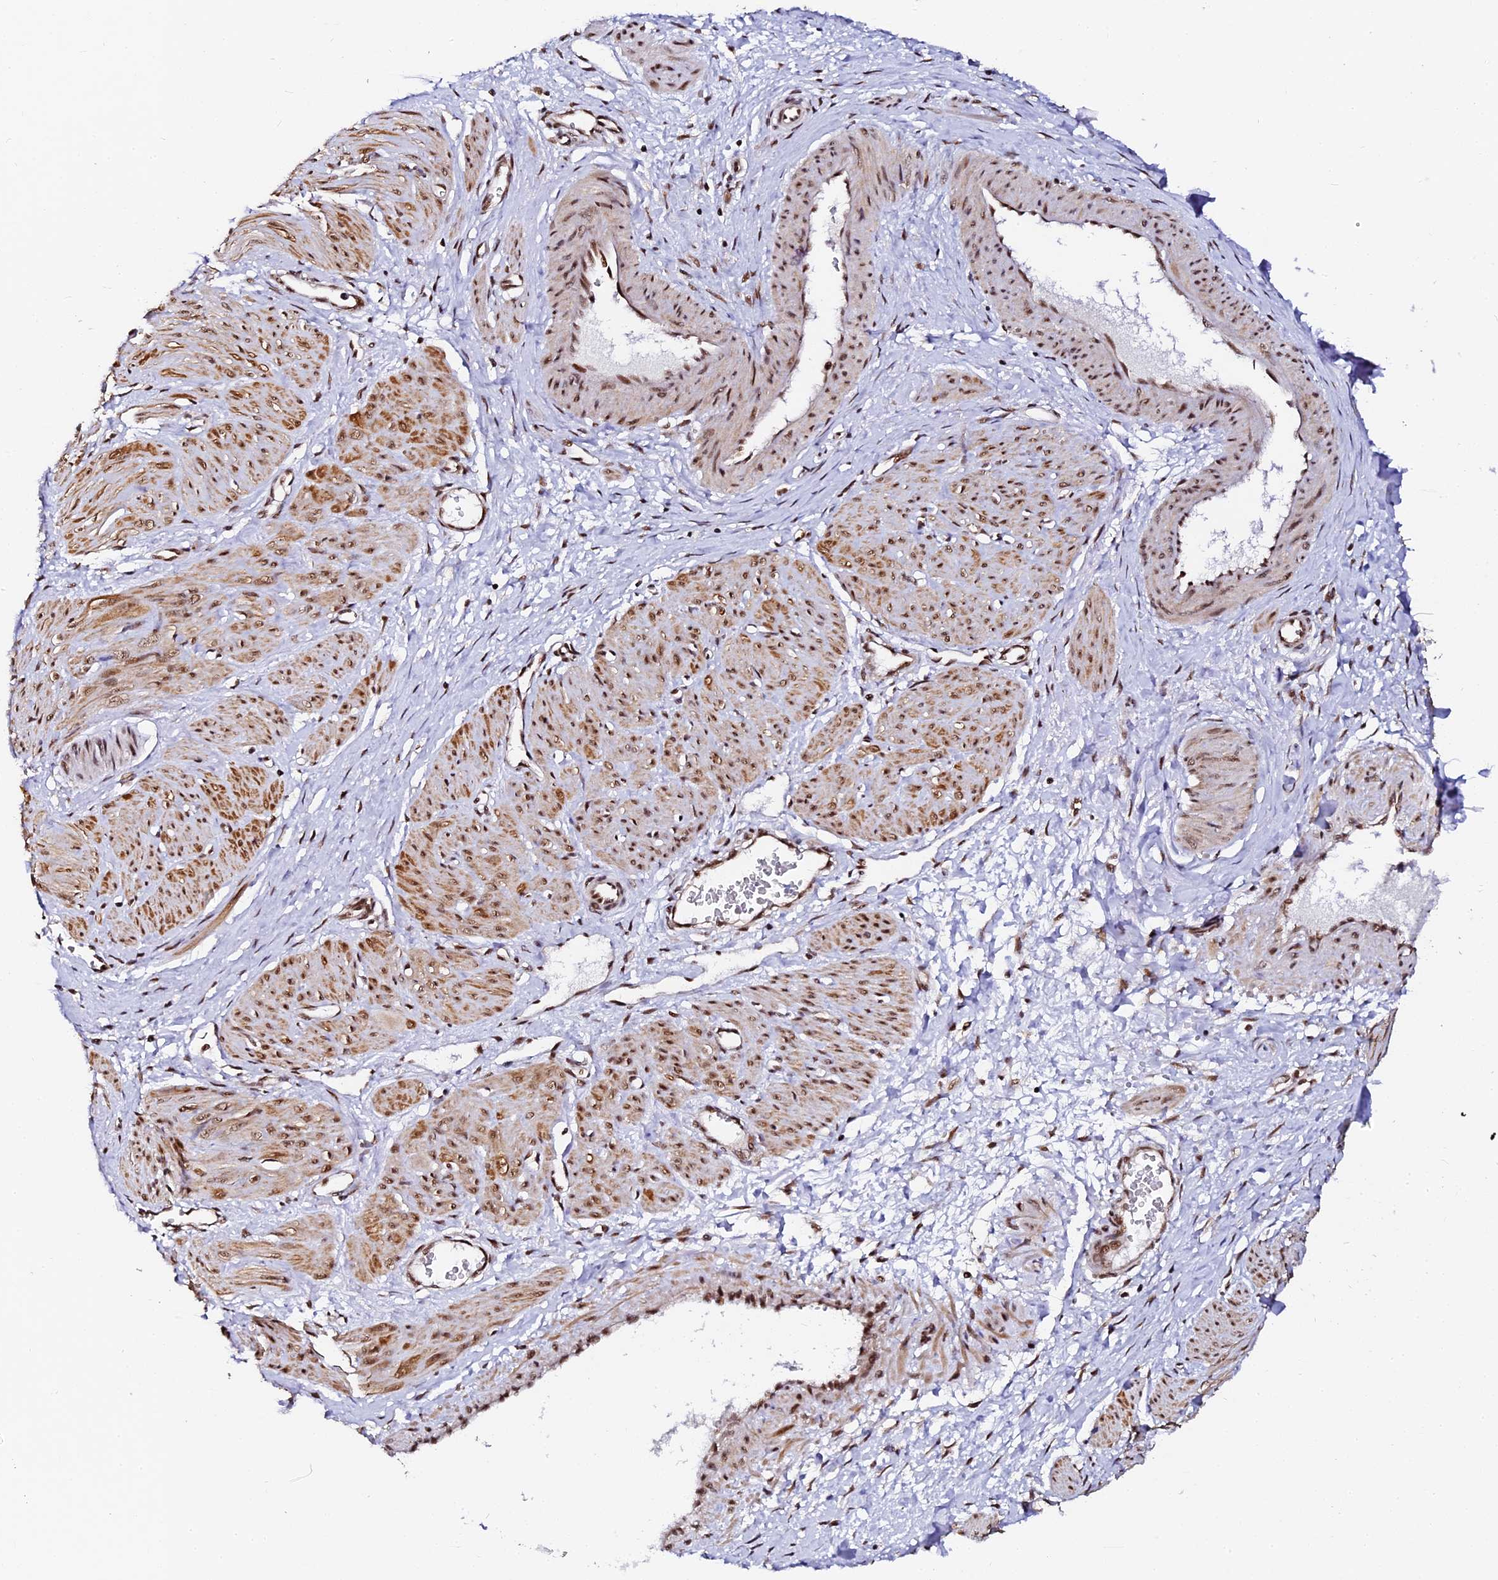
{"staining": {"intensity": "moderate", "quantity": ">75%", "location": "cytoplasmic/membranous,nuclear"}, "tissue": "smooth muscle", "cell_type": "Smooth muscle cells", "image_type": "normal", "snomed": [{"axis": "morphology", "description": "Normal tissue, NOS"}, {"axis": "topography", "description": "Endometrium"}], "caption": "Moderate cytoplasmic/membranous,nuclear protein positivity is present in approximately >75% of smooth muscle cells in smooth muscle. (DAB (3,3'-diaminobenzidine) = brown stain, brightfield microscopy at high magnification).", "gene": "MCRS1", "patient": {"sex": "female", "age": 33}}